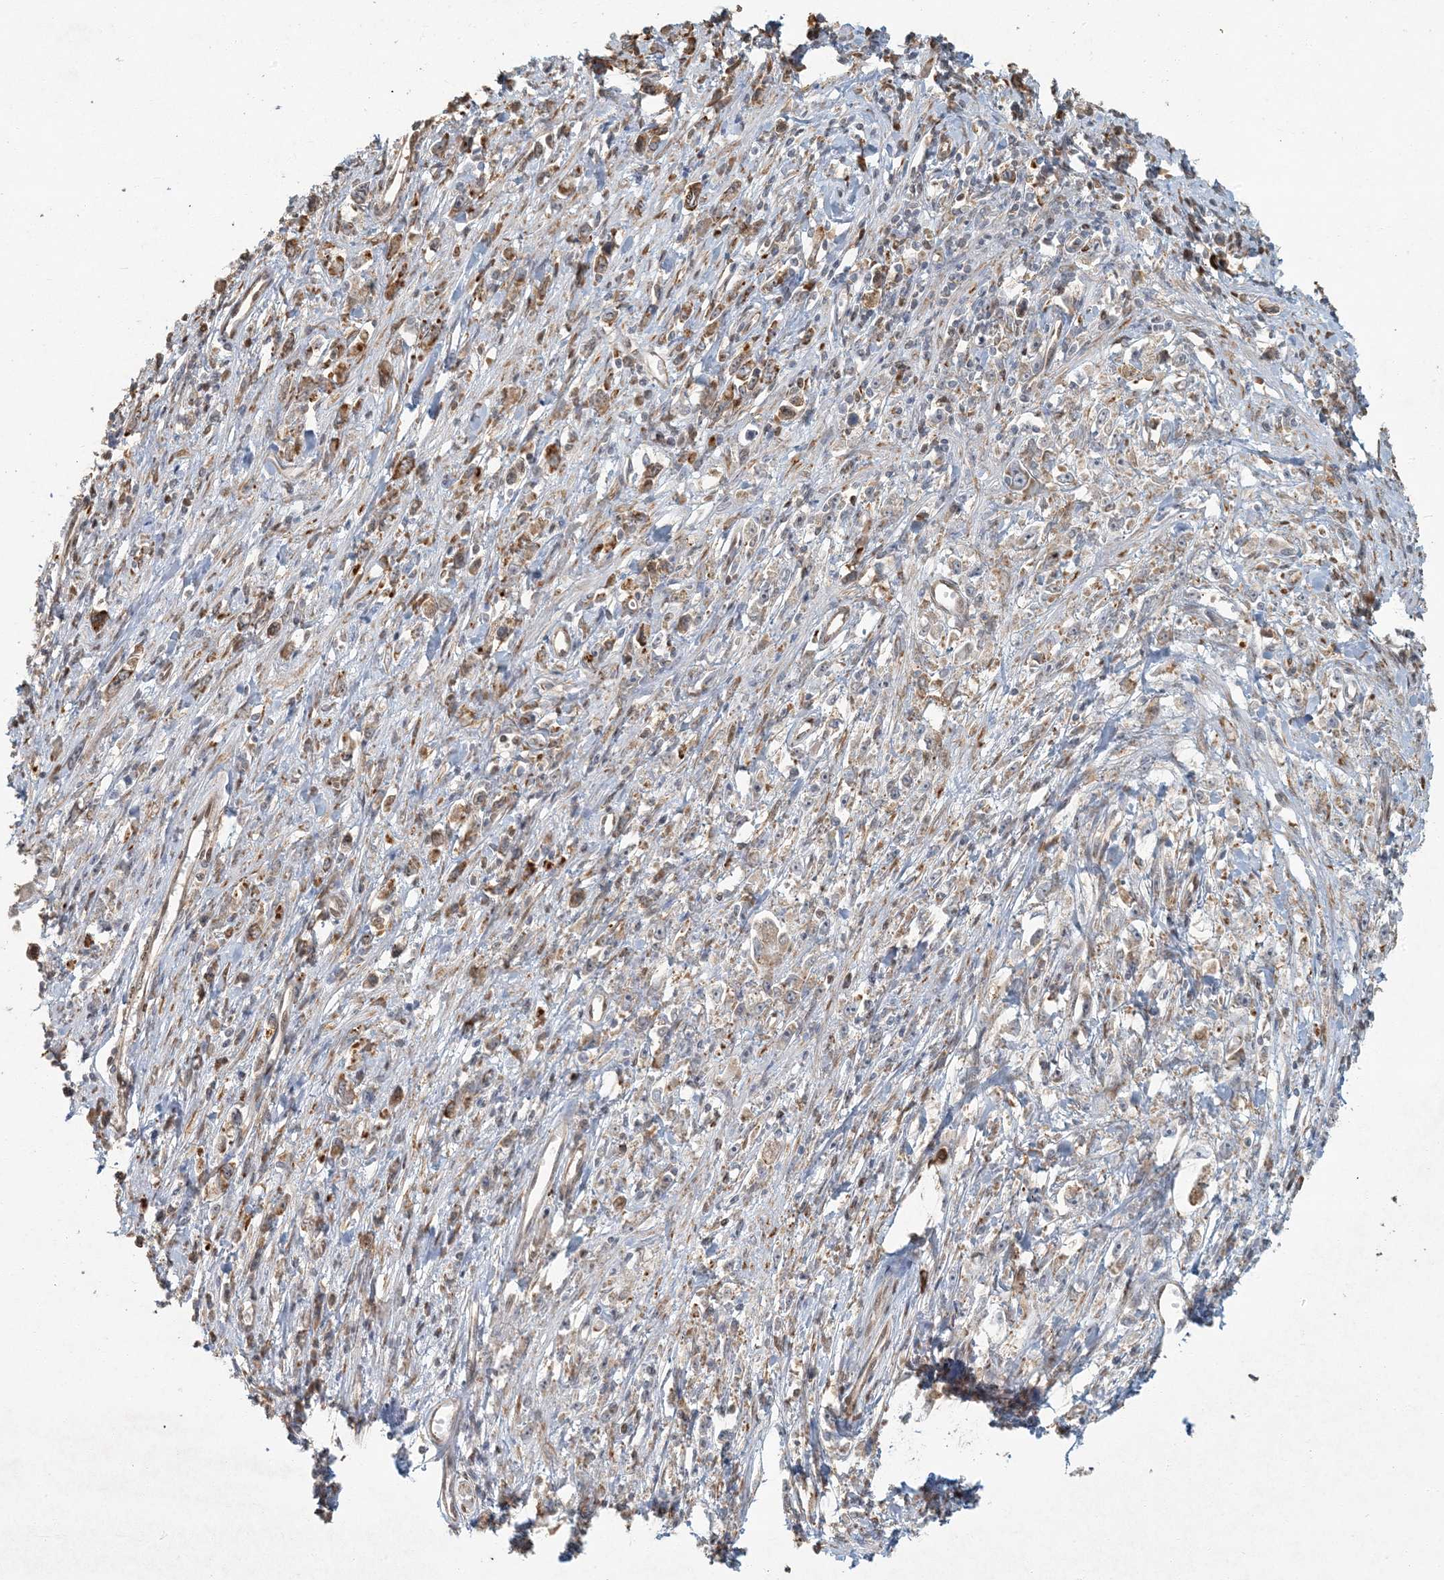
{"staining": {"intensity": "moderate", "quantity": ">75%", "location": "cytoplasmic/membranous"}, "tissue": "stomach cancer", "cell_type": "Tumor cells", "image_type": "cancer", "snomed": [{"axis": "morphology", "description": "Adenocarcinoma, NOS"}, {"axis": "topography", "description": "Stomach"}], "caption": "Immunohistochemistry (IHC) image of stomach adenocarcinoma stained for a protein (brown), which exhibits medium levels of moderate cytoplasmic/membranous expression in approximately >75% of tumor cells.", "gene": "AK9", "patient": {"sex": "female", "age": 59}}